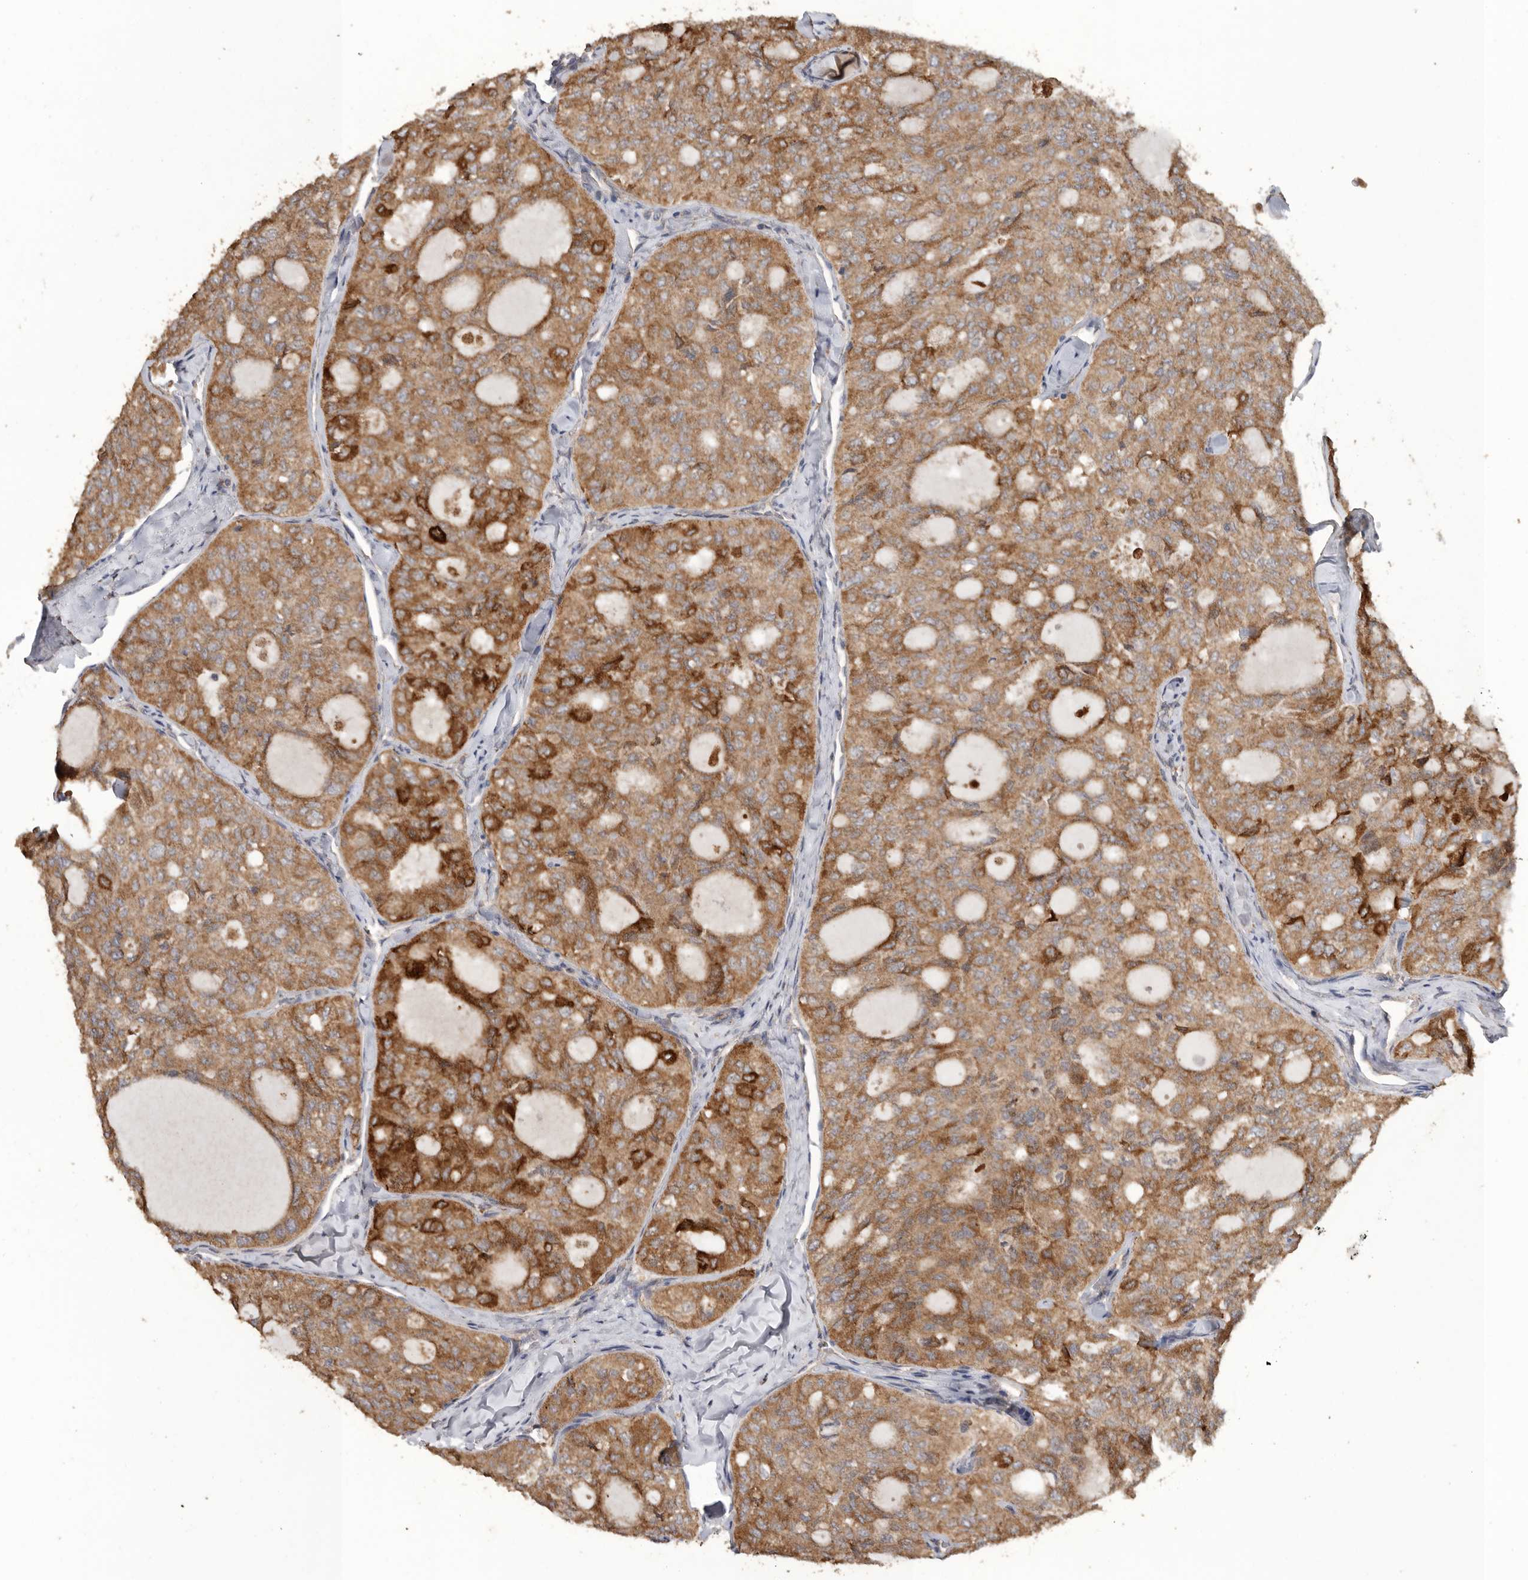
{"staining": {"intensity": "moderate", "quantity": ">75%", "location": "cytoplasmic/membranous"}, "tissue": "thyroid cancer", "cell_type": "Tumor cells", "image_type": "cancer", "snomed": [{"axis": "morphology", "description": "Follicular adenoma carcinoma, NOS"}, {"axis": "topography", "description": "Thyroid gland"}], "caption": "This is a photomicrograph of IHC staining of thyroid cancer, which shows moderate staining in the cytoplasmic/membranous of tumor cells.", "gene": "PODXL2", "patient": {"sex": "male", "age": 75}}